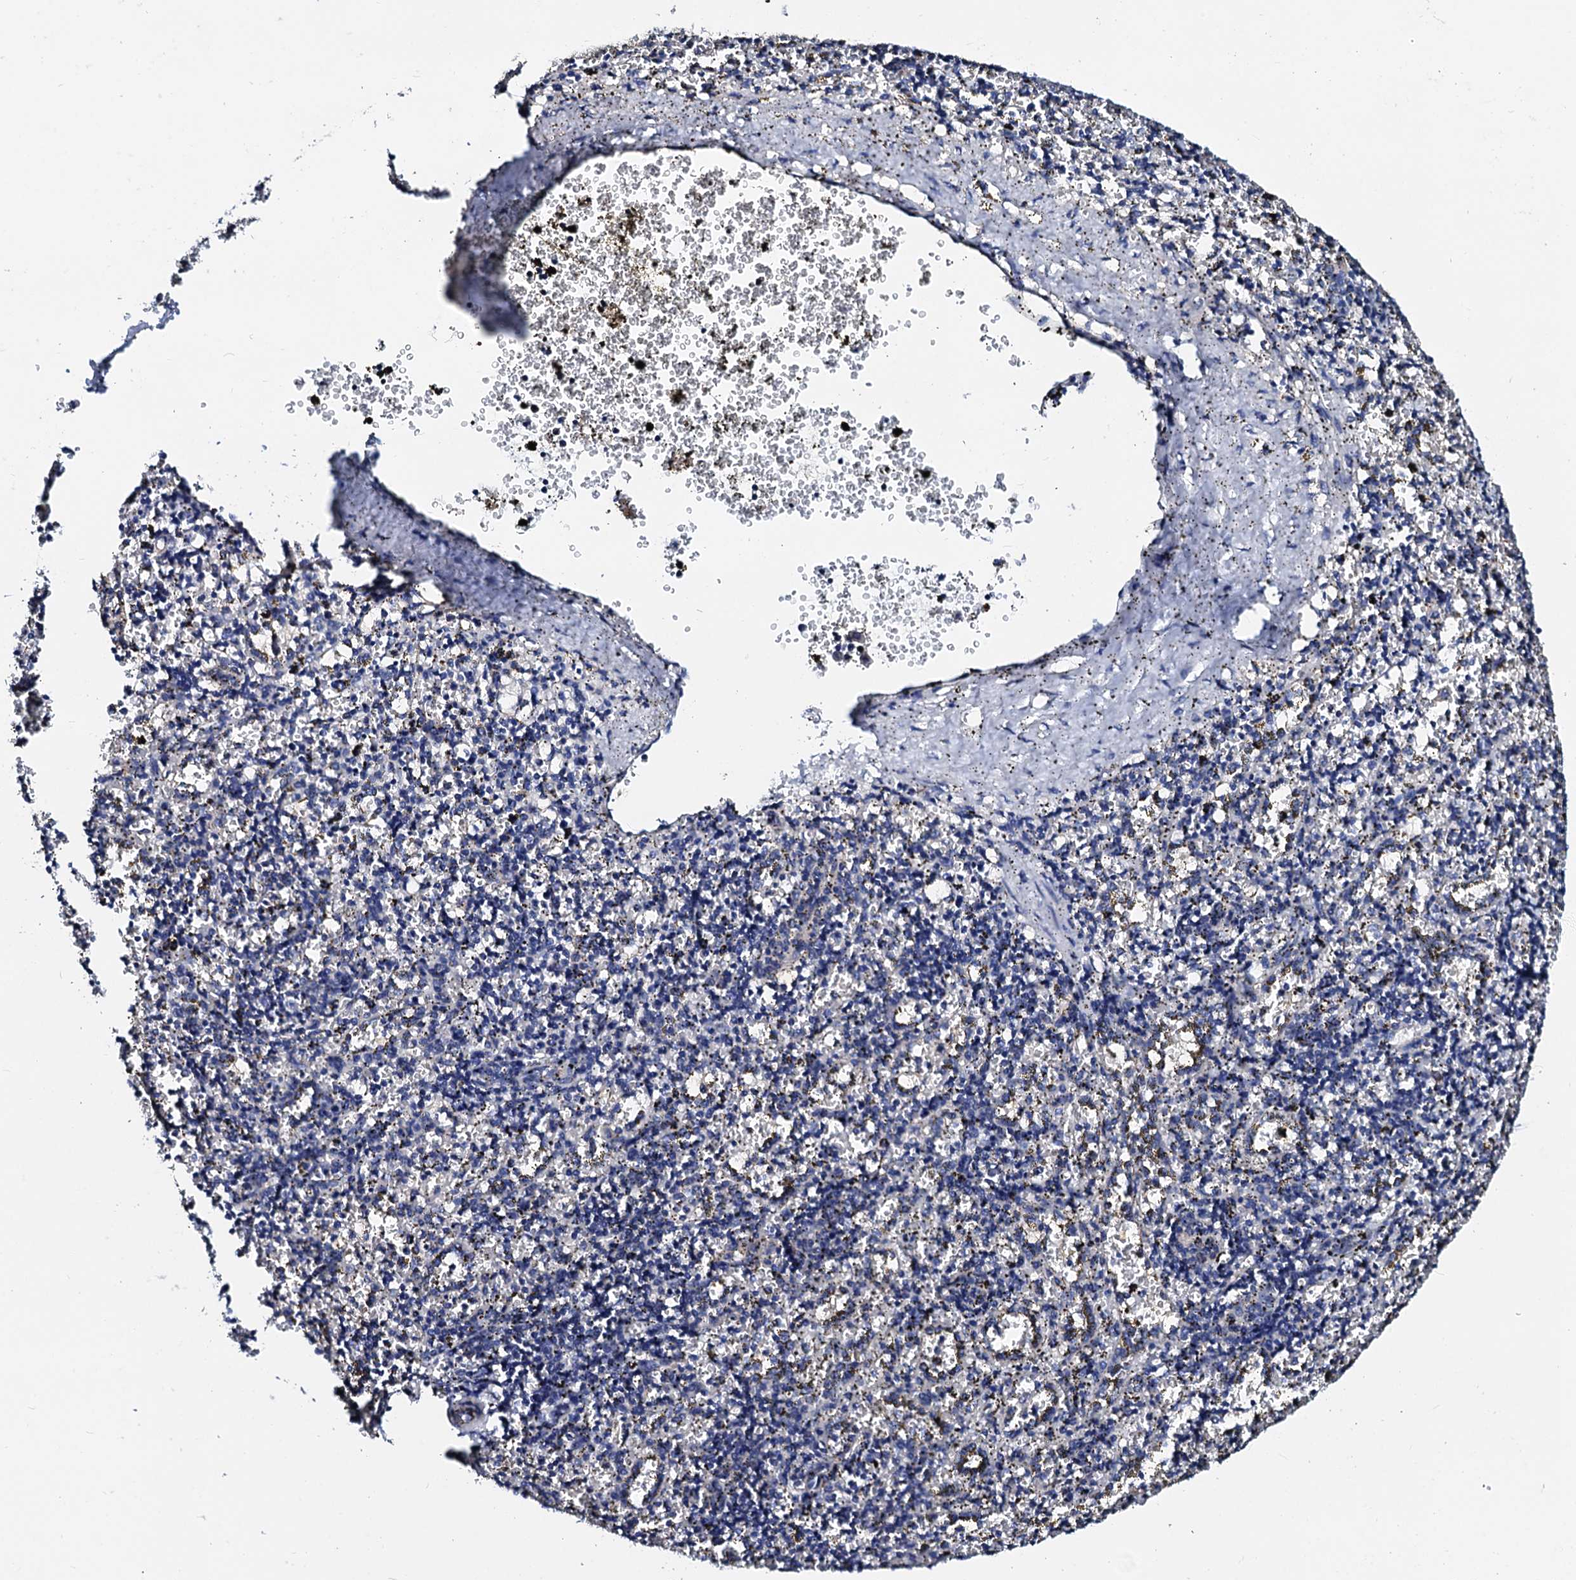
{"staining": {"intensity": "negative", "quantity": "none", "location": "none"}, "tissue": "spleen", "cell_type": "Cells in red pulp", "image_type": "normal", "snomed": [{"axis": "morphology", "description": "Normal tissue, NOS"}, {"axis": "topography", "description": "Spleen"}], "caption": "This micrograph is of benign spleen stained with IHC to label a protein in brown with the nuclei are counter-stained blue. There is no expression in cells in red pulp.", "gene": "CSN2", "patient": {"sex": "male", "age": 11}}